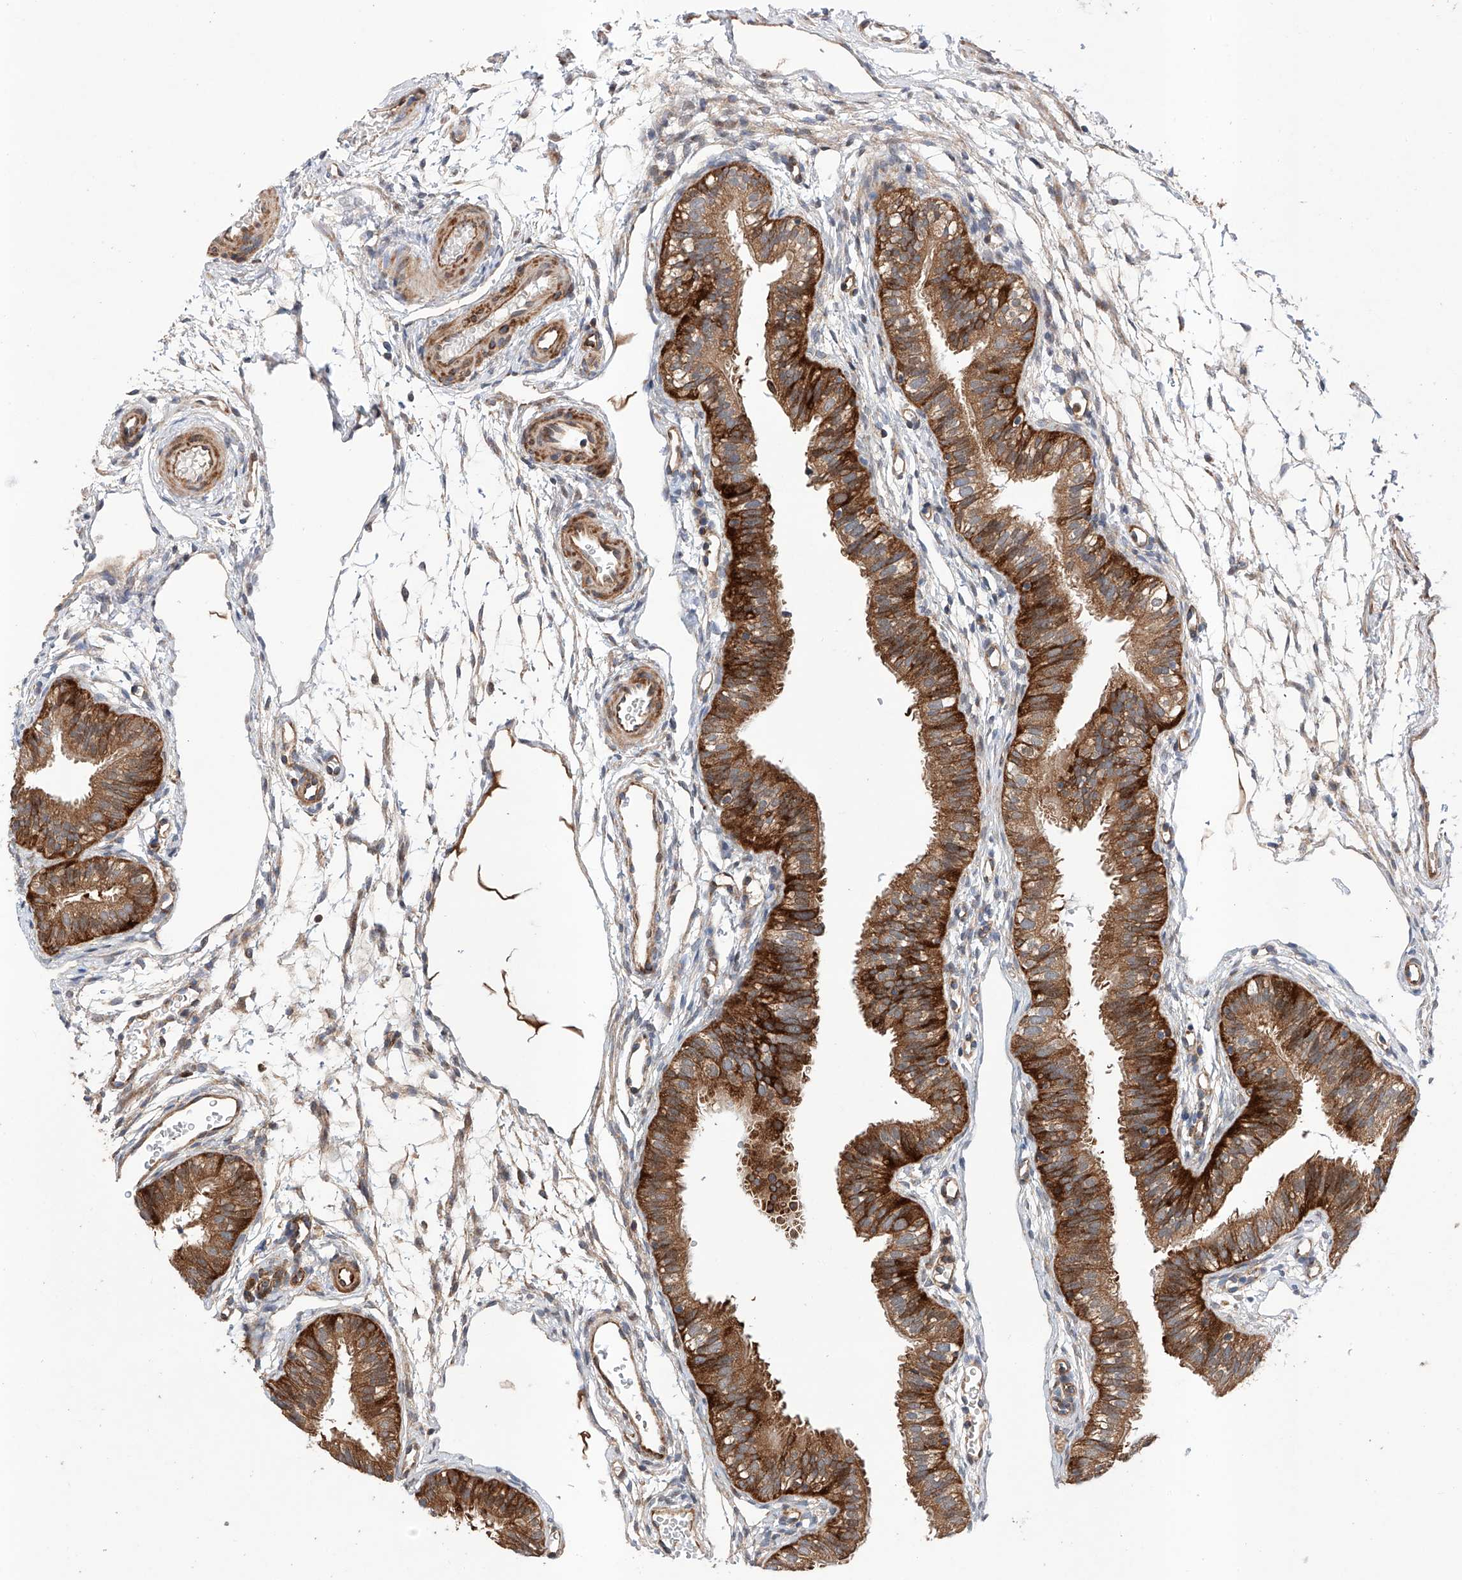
{"staining": {"intensity": "strong", "quantity": ">75%", "location": "cytoplasmic/membranous"}, "tissue": "fallopian tube", "cell_type": "Glandular cells", "image_type": "normal", "snomed": [{"axis": "morphology", "description": "Normal tissue, NOS"}, {"axis": "topography", "description": "Fallopian tube"}], "caption": "Protein staining of benign fallopian tube reveals strong cytoplasmic/membranous positivity in approximately >75% of glandular cells.", "gene": "TIMM23", "patient": {"sex": "female", "age": 35}}